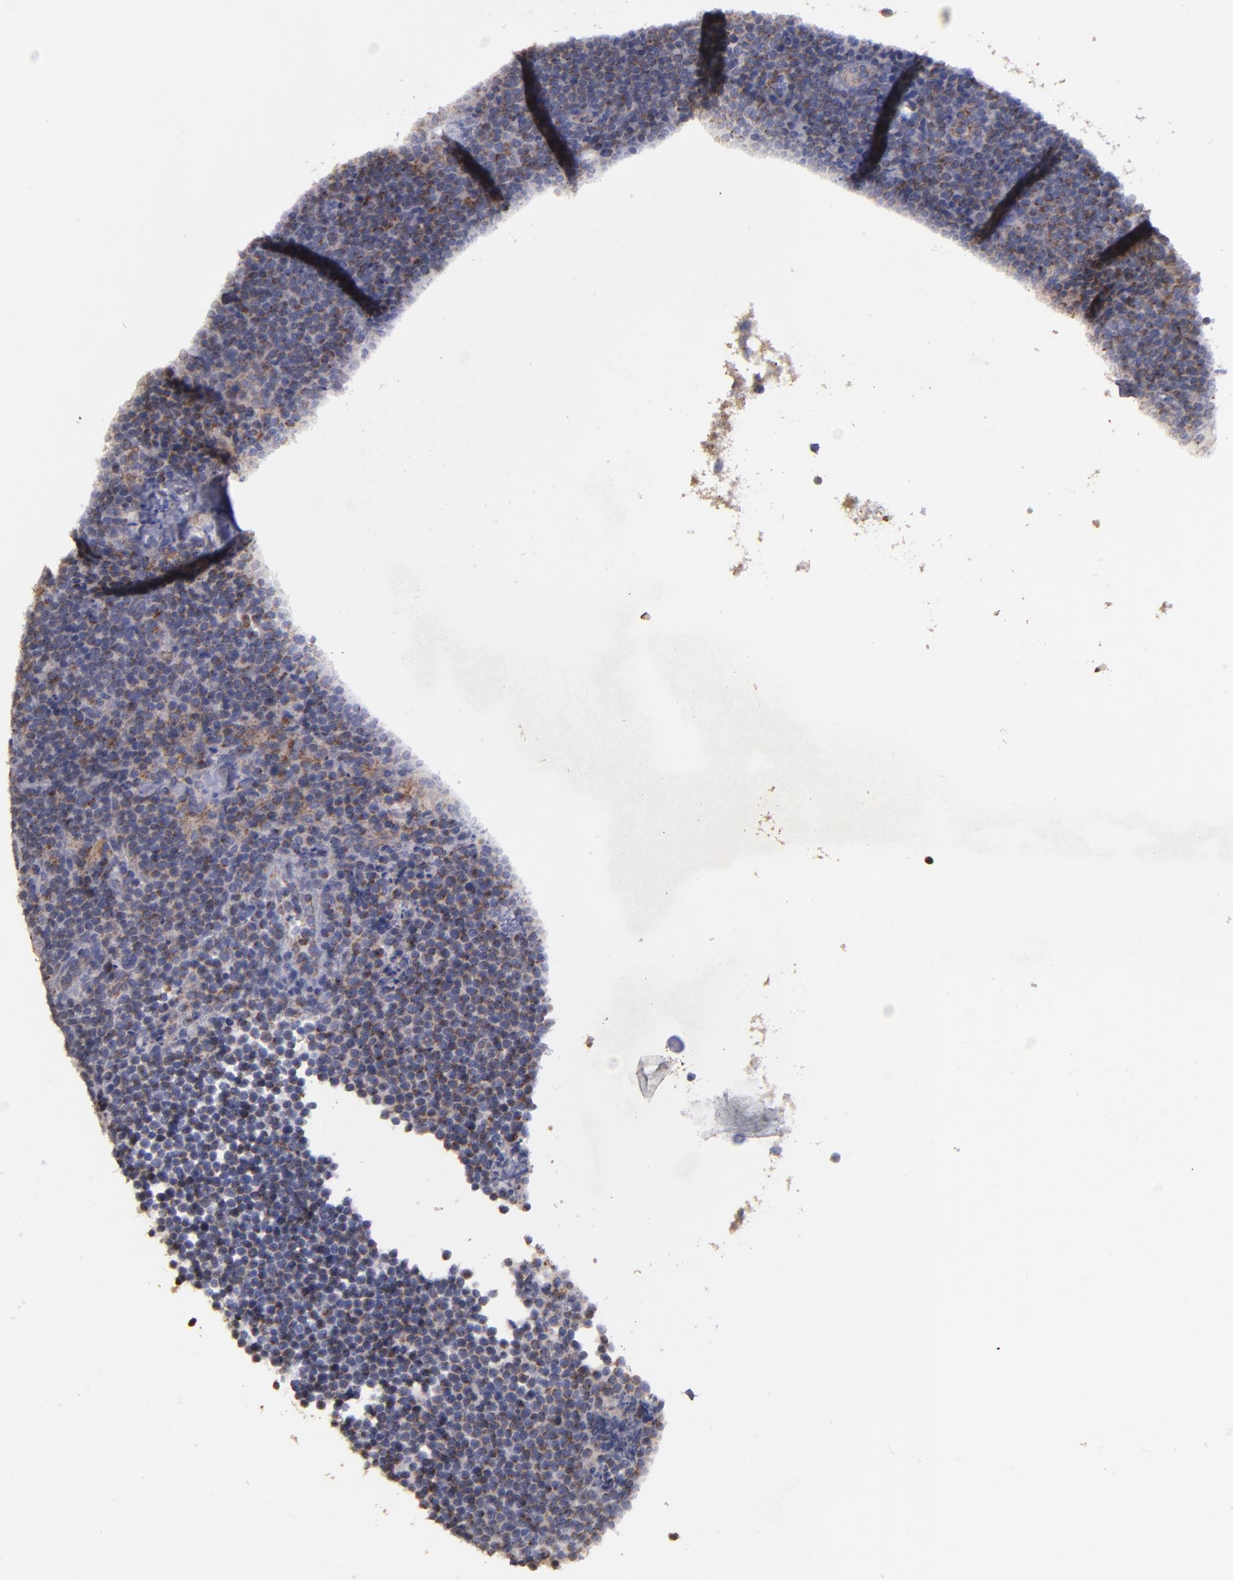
{"staining": {"intensity": "moderate", "quantity": "25%-75%", "location": "cytoplasmic/membranous"}, "tissue": "lymphoma", "cell_type": "Tumor cells", "image_type": "cancer", "snomed": [{"axis": "morphology", "description": "Malignant lymphoma, non-Hodgkin's type, High grade"}, {"axis": "topography", "description": "Lymph node"}], "caption": "The image exhibits immunohistochemical staining of lymphoma. There is moderate cytoplasmic/membranous staining is identified in approximately 25%-75% of tumor cells.", "gene": "CLTA", "patient": {"sex": "female", "age": 58}}